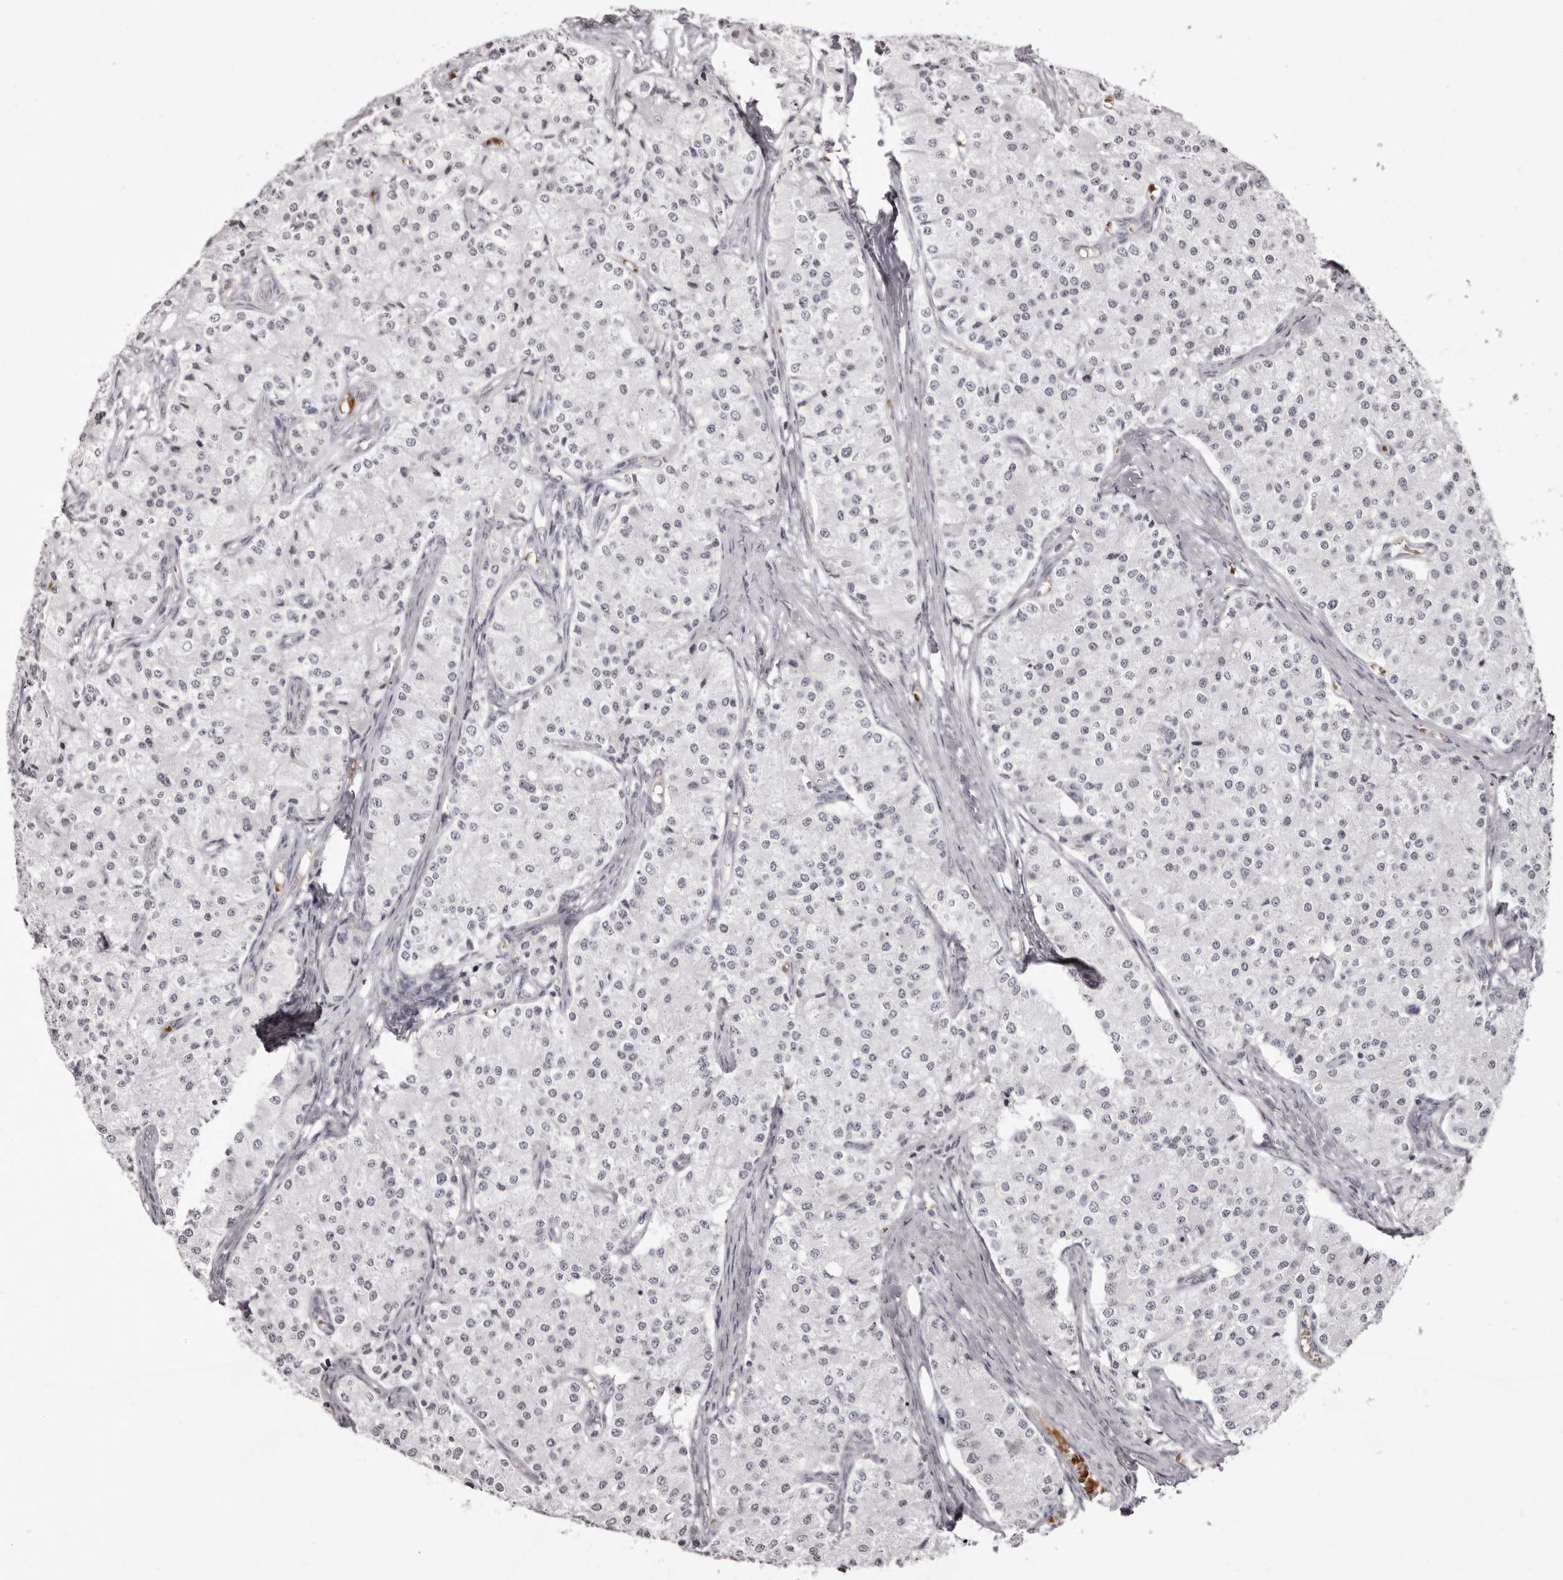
{"staining": {"intensity": "negative", "quantity": "none", "location": "none"}, "tissue": "carcinoid", "cell_type": "Tumor cells", "image_type": "cancer", "snomed": [{"axis": "morphology", "description": "Carcinoid, malignant, NOS"}, {"axis": "topography", "description": "Colon"}], "caption": "This is a photomicrograph of immunohistochemistry (IHC) staining of carcinoid, which shows no expression in tumor cells. (Stains: DAB IHC with hematoxylin counter stain, Microscopy: brightfield microscopy at high magnification).", "gene": "C8orf74", "patient": {"sex": "female", "age": 52}}